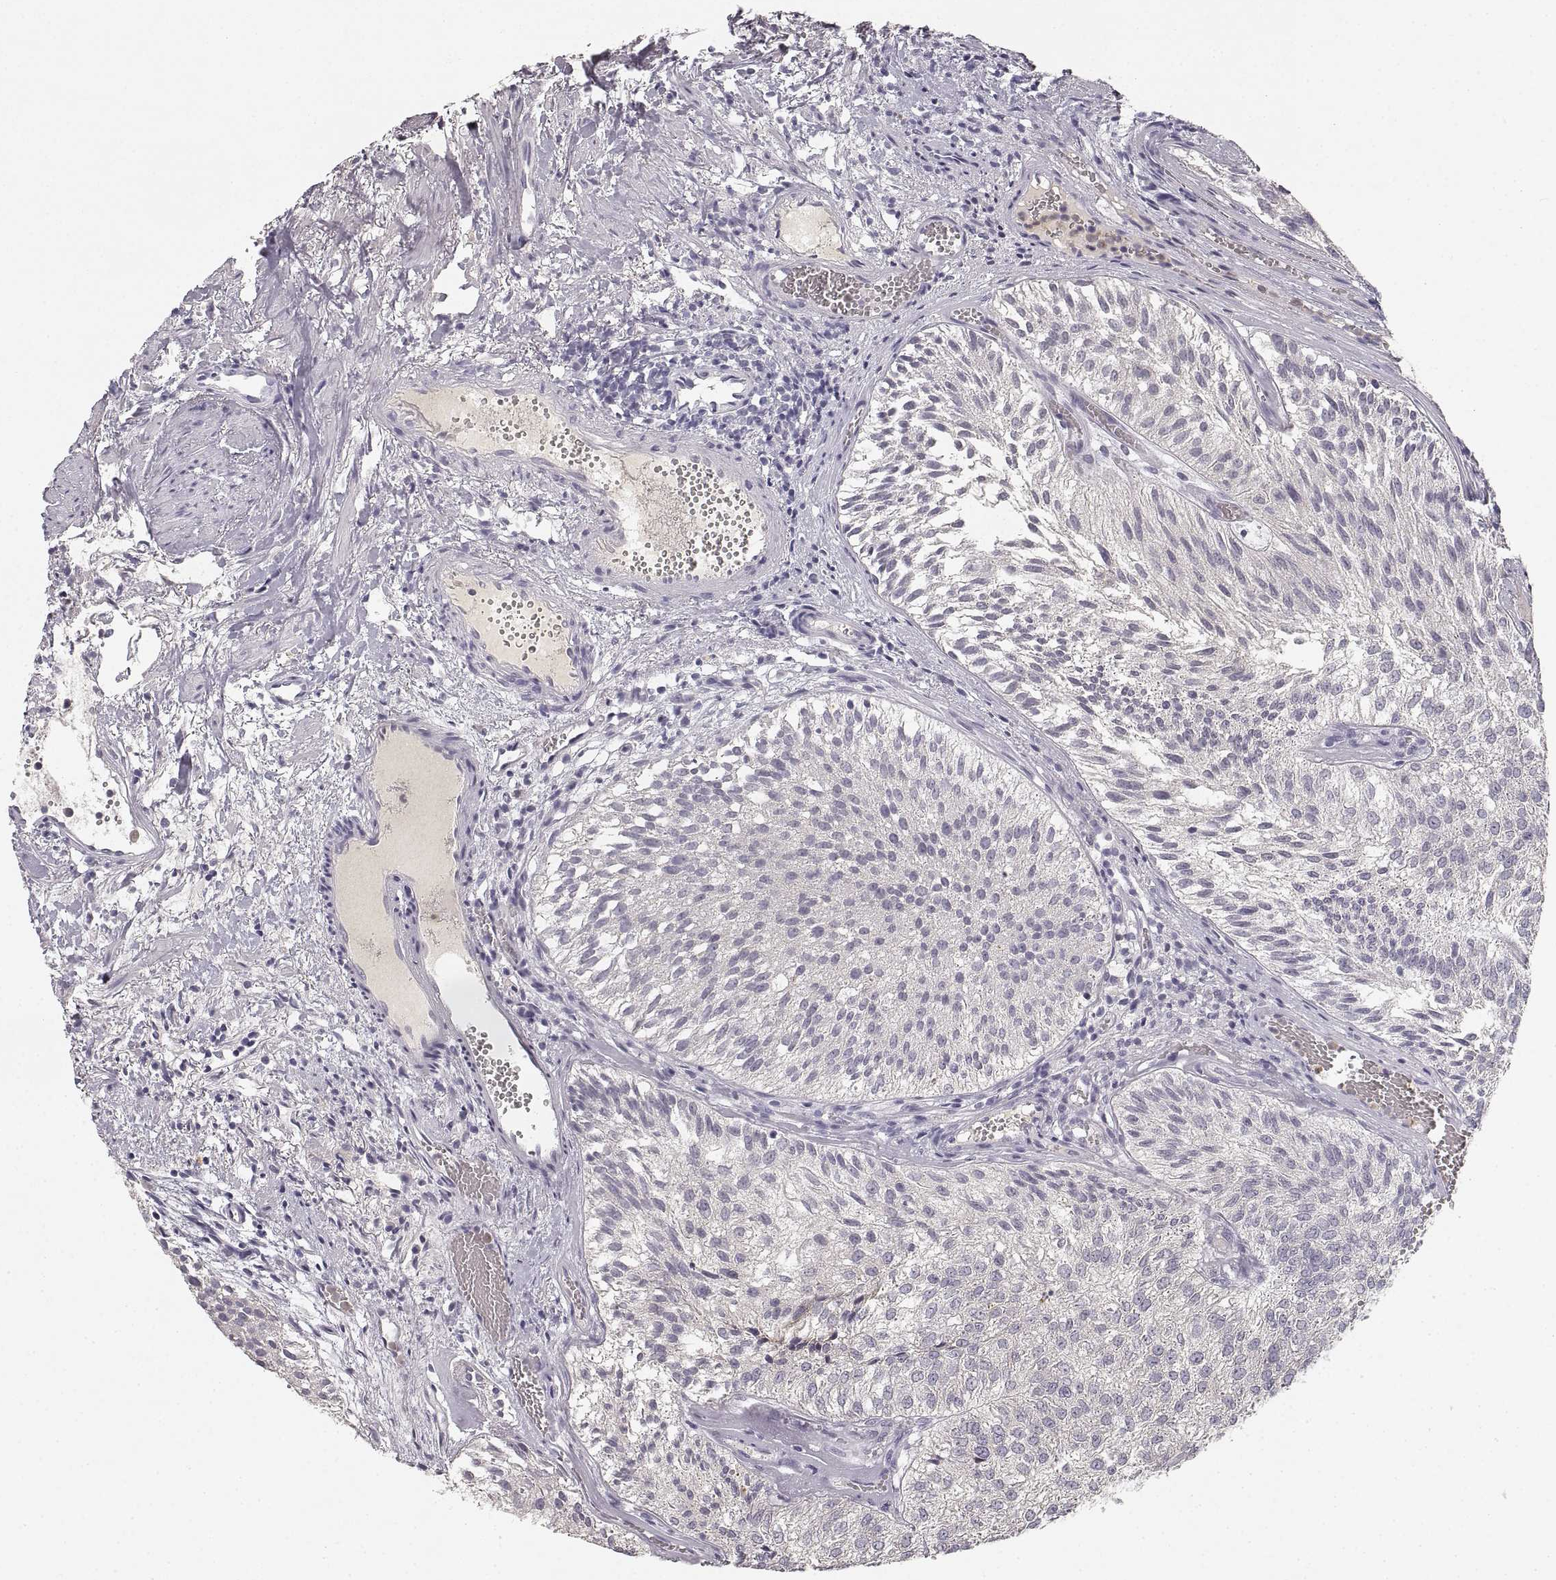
{"staining": {"intensity": "negative", "quantity": "none", "location": "none"}, "tissue": "urothelial cancer", "cell_type": "Tumor cells", "image_type": "cancer", "snomed": [{"axis": "morphology", "description": "Urothelial carcinoma, Low grade"}, {"axis": "topography", "description": "Urinary bladder"}], "caption": "High power microscopy histopathology image of an IHC micrograph of urothelial carcinoma (low-grade), revealing no significant positivity in tumor cells.", "gene": "RUNDC3A", "patient": {"sex": "female", "age": 87}}